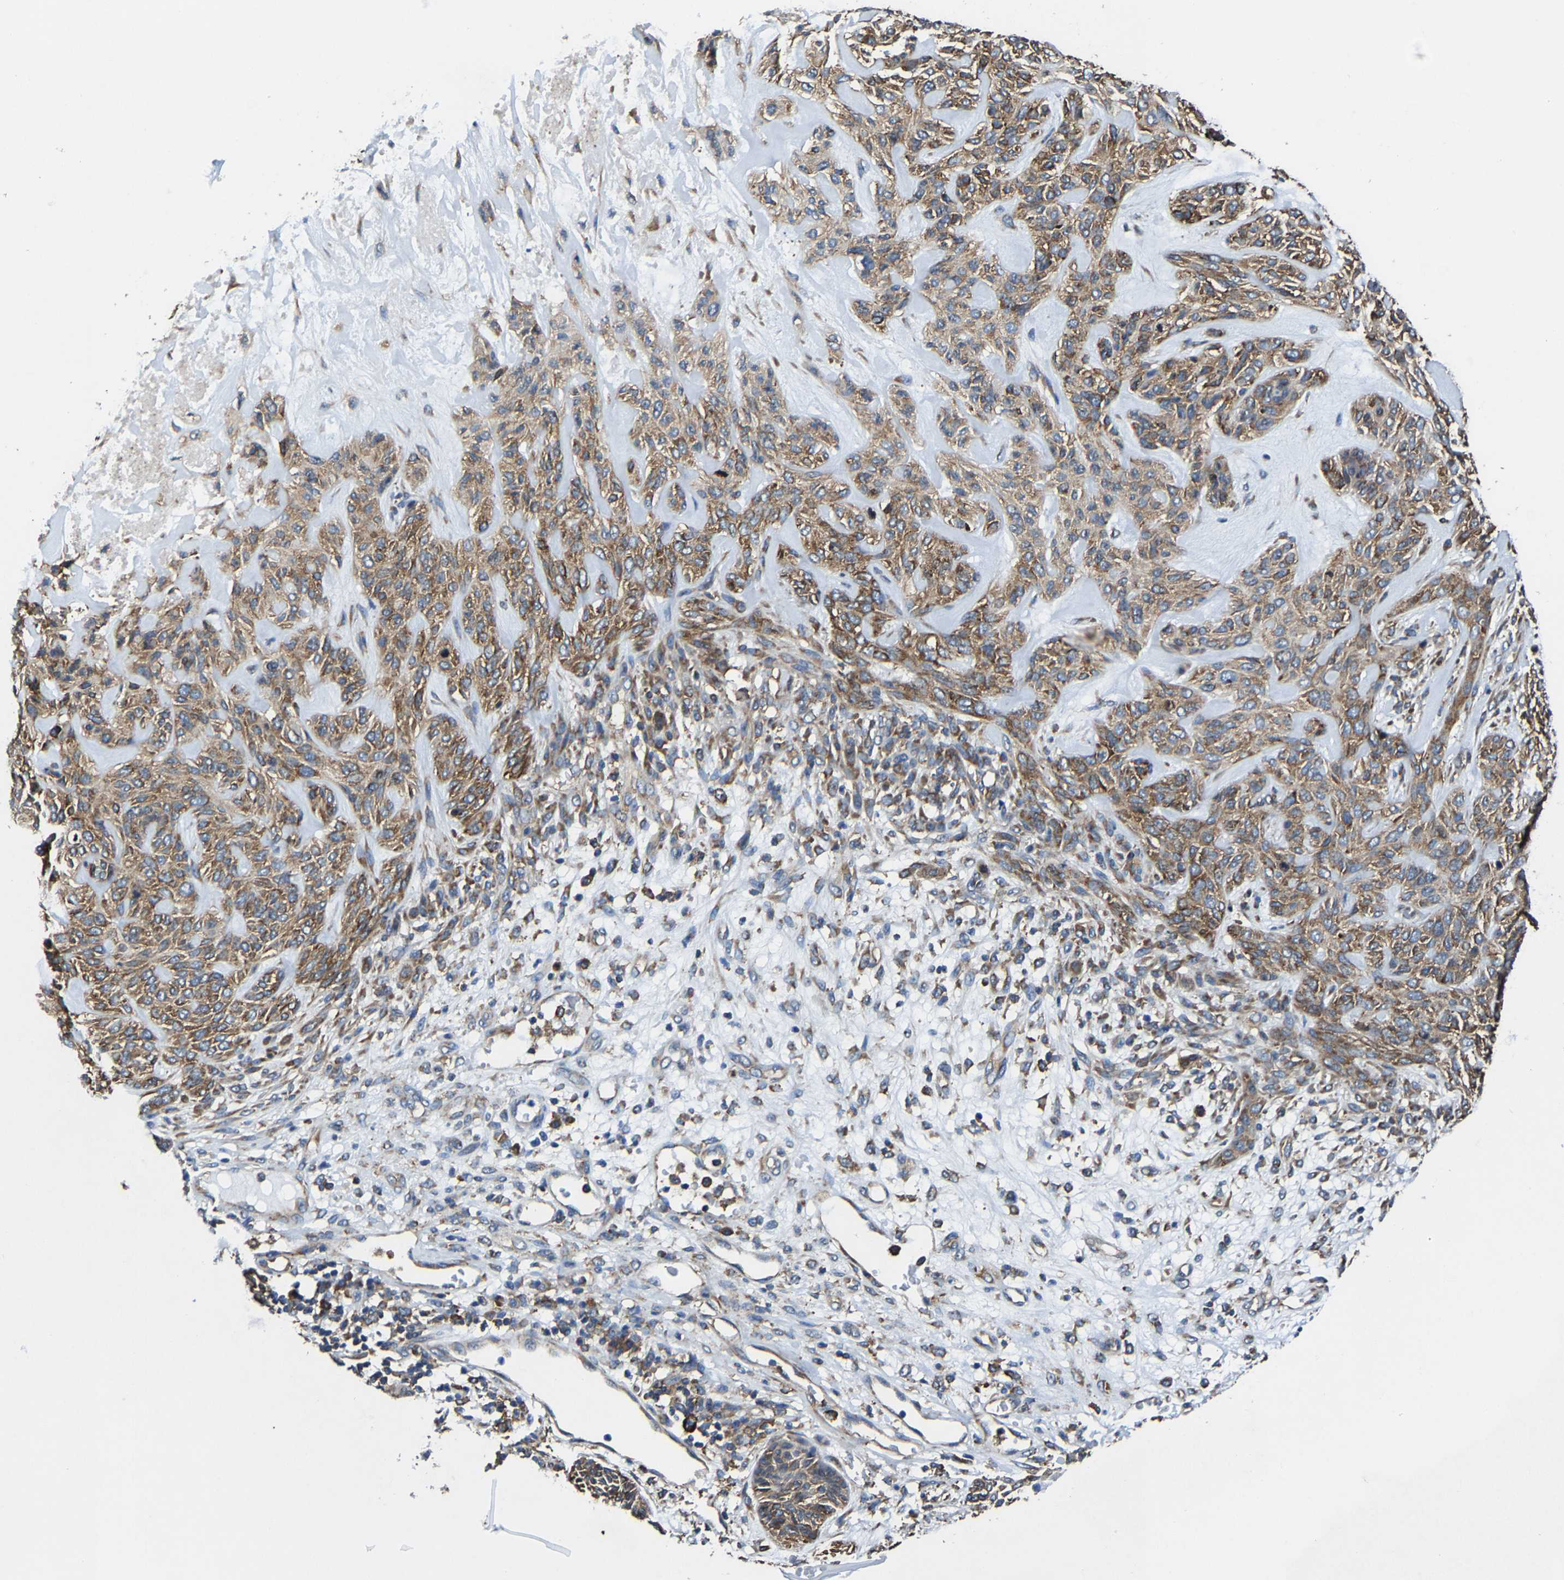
{"staining": {"intensity": "strong", "quantity": ">75%", "location": "cytoplasmic/membranous"}, "tissue": "skin cancer", "cell_type": "Tumor cells", "image_type": "cancer", "snomed": [{"axis": "morphology", "description": "Basal cell carcinoma"}, {"axis": "topography", "description": "Skin"}], "caption": "Tumor cells reveal high levels of strong cytoplasmic/membranous staining in about >75% of cells in basal cell carcinoma (skin).", "gene": "G3BP2", "patient": {"sex": "male", "age": 55}}